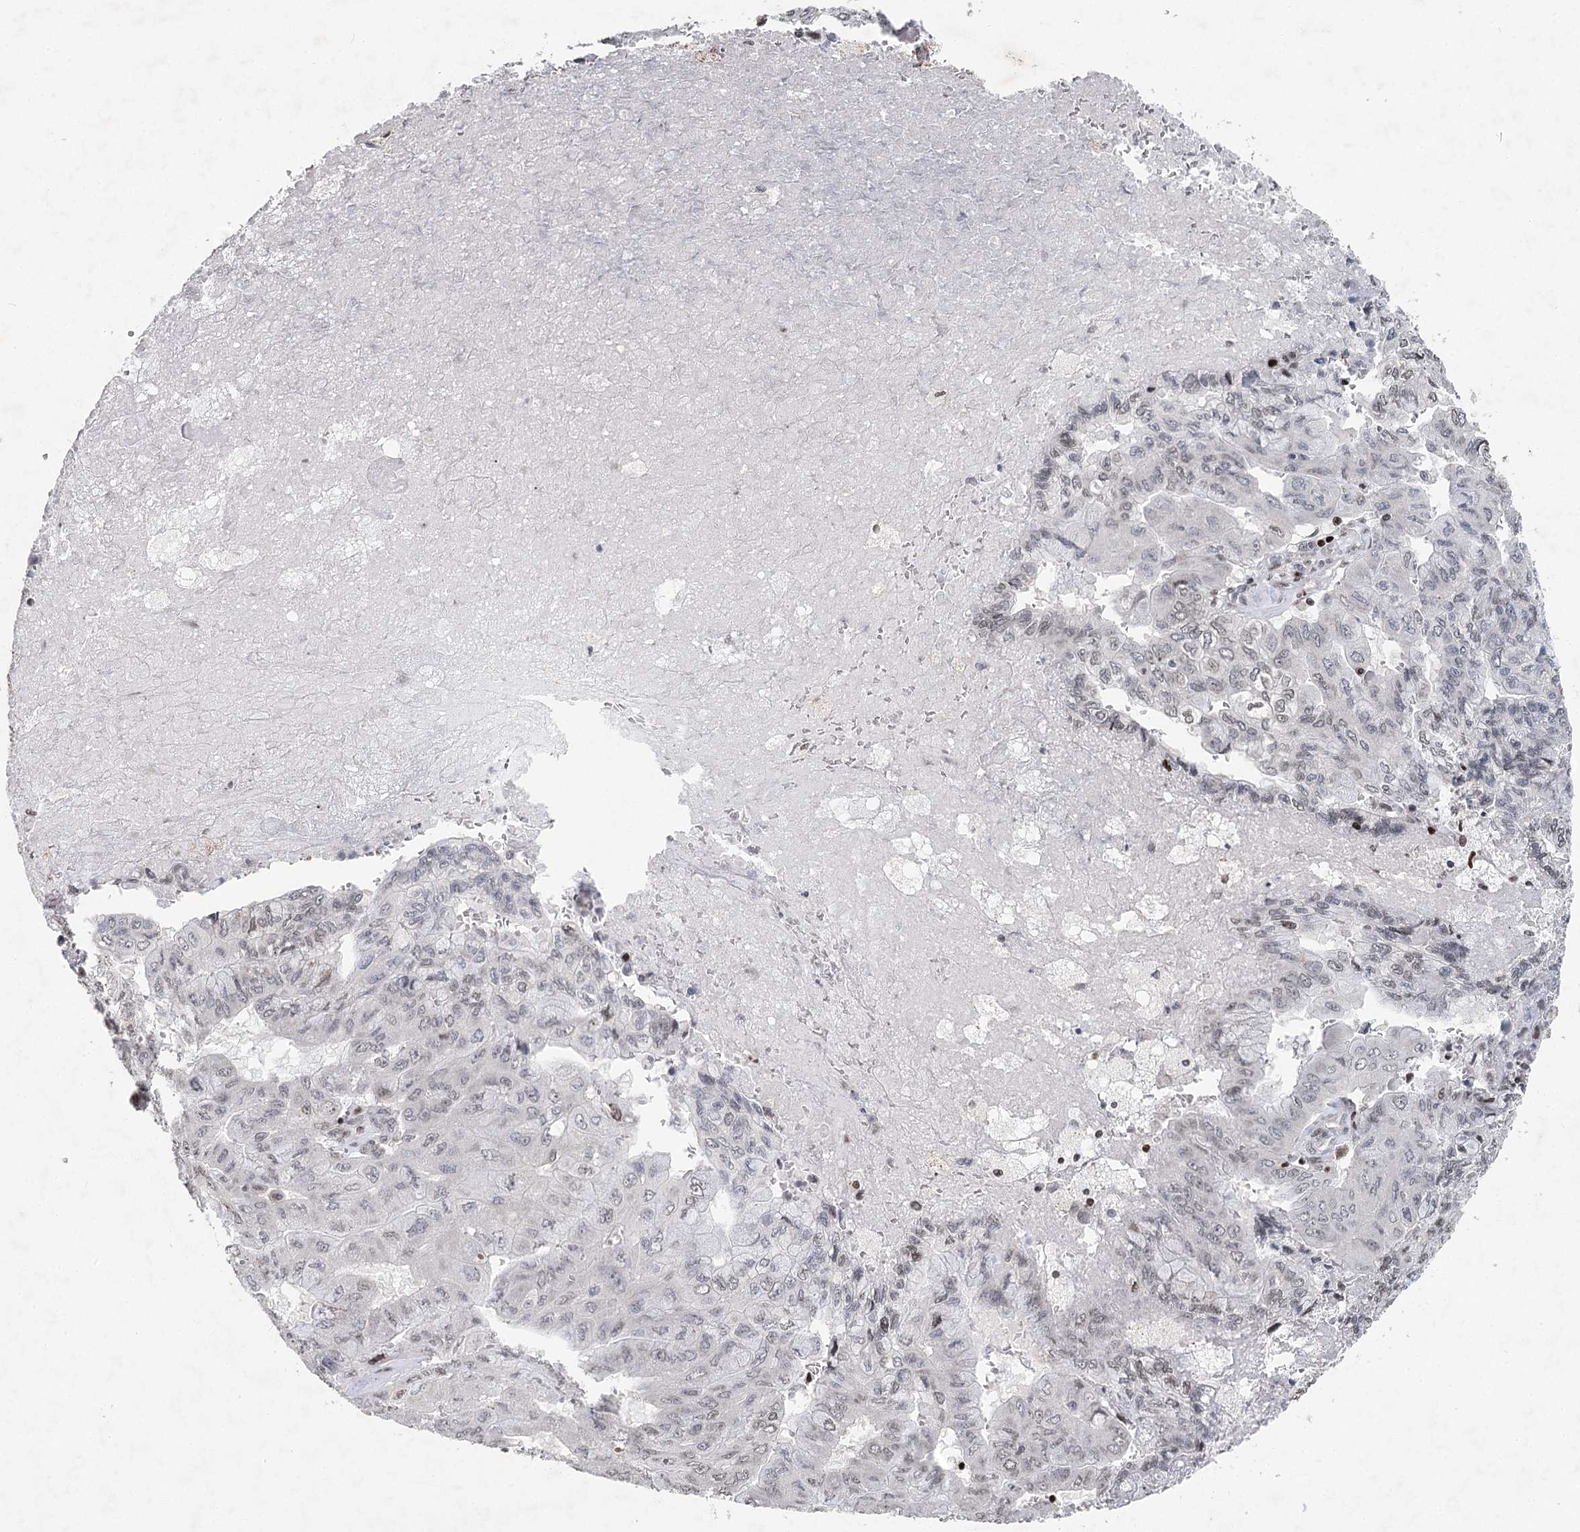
{"staining": {"intensity": "weak", "quantity": "<25%", "location": "nuclear"}, "tissue": "pancreatic cancer", "cell_type": "Tumor cells", "image_type": "cancer", "snomed": [{"axis": "morphology", "description": "Adenocarcinoma, NOS"}, {"axis": "topography", "description": "Pancreas"}], "caption": "Immunohistochemistry (IHC) image of pancreatic cancer stained for a protein (brown), which exhibits no positivity in tumor cells. (Immunohistochemistry (IHC), brightfield microscopy, high magnification).", "gene": "FRMD4A", "patient": {"sex": "male", "age": 51}}